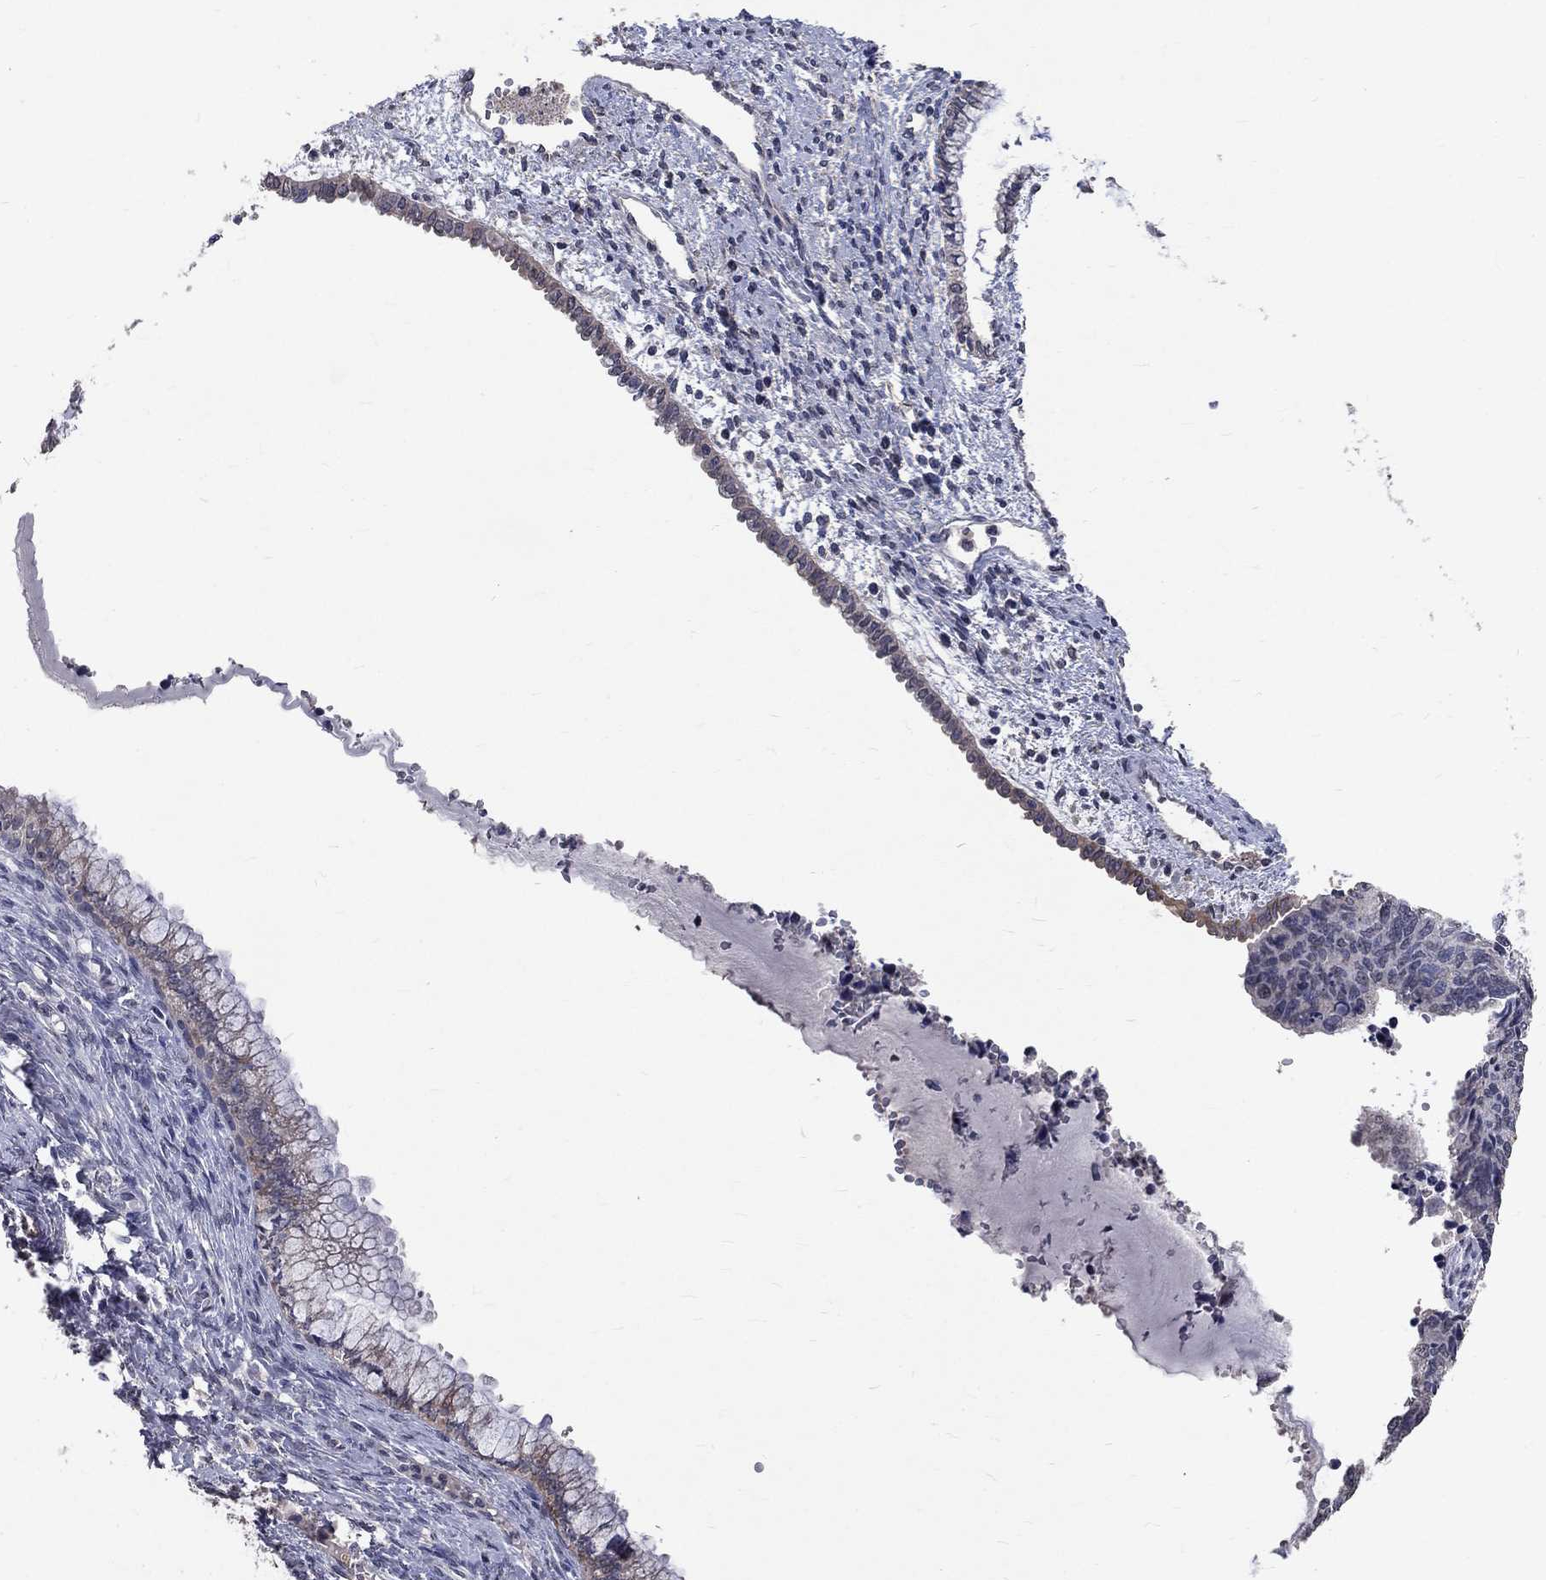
{"staining": {"intensity": "negative", "quantity": "none", "location": "none"}, "tissue": "cervical cancer", "cell_type": "Tumor cells", "image_type": "cancer", "snomed": [{"axis": "morphology", "description": "Squamous cell carcinoma, NOS"}, {"axis": "topography", "description": "Cervix"}], "caption": "High power microscopy histopathology image of an immunohistochemistry image of squamous cell carcinoma (cervical), revealing no significant expression in tumor cells.", "gene": "CHST5", "patient": {"sex": "female", "age": 63}}